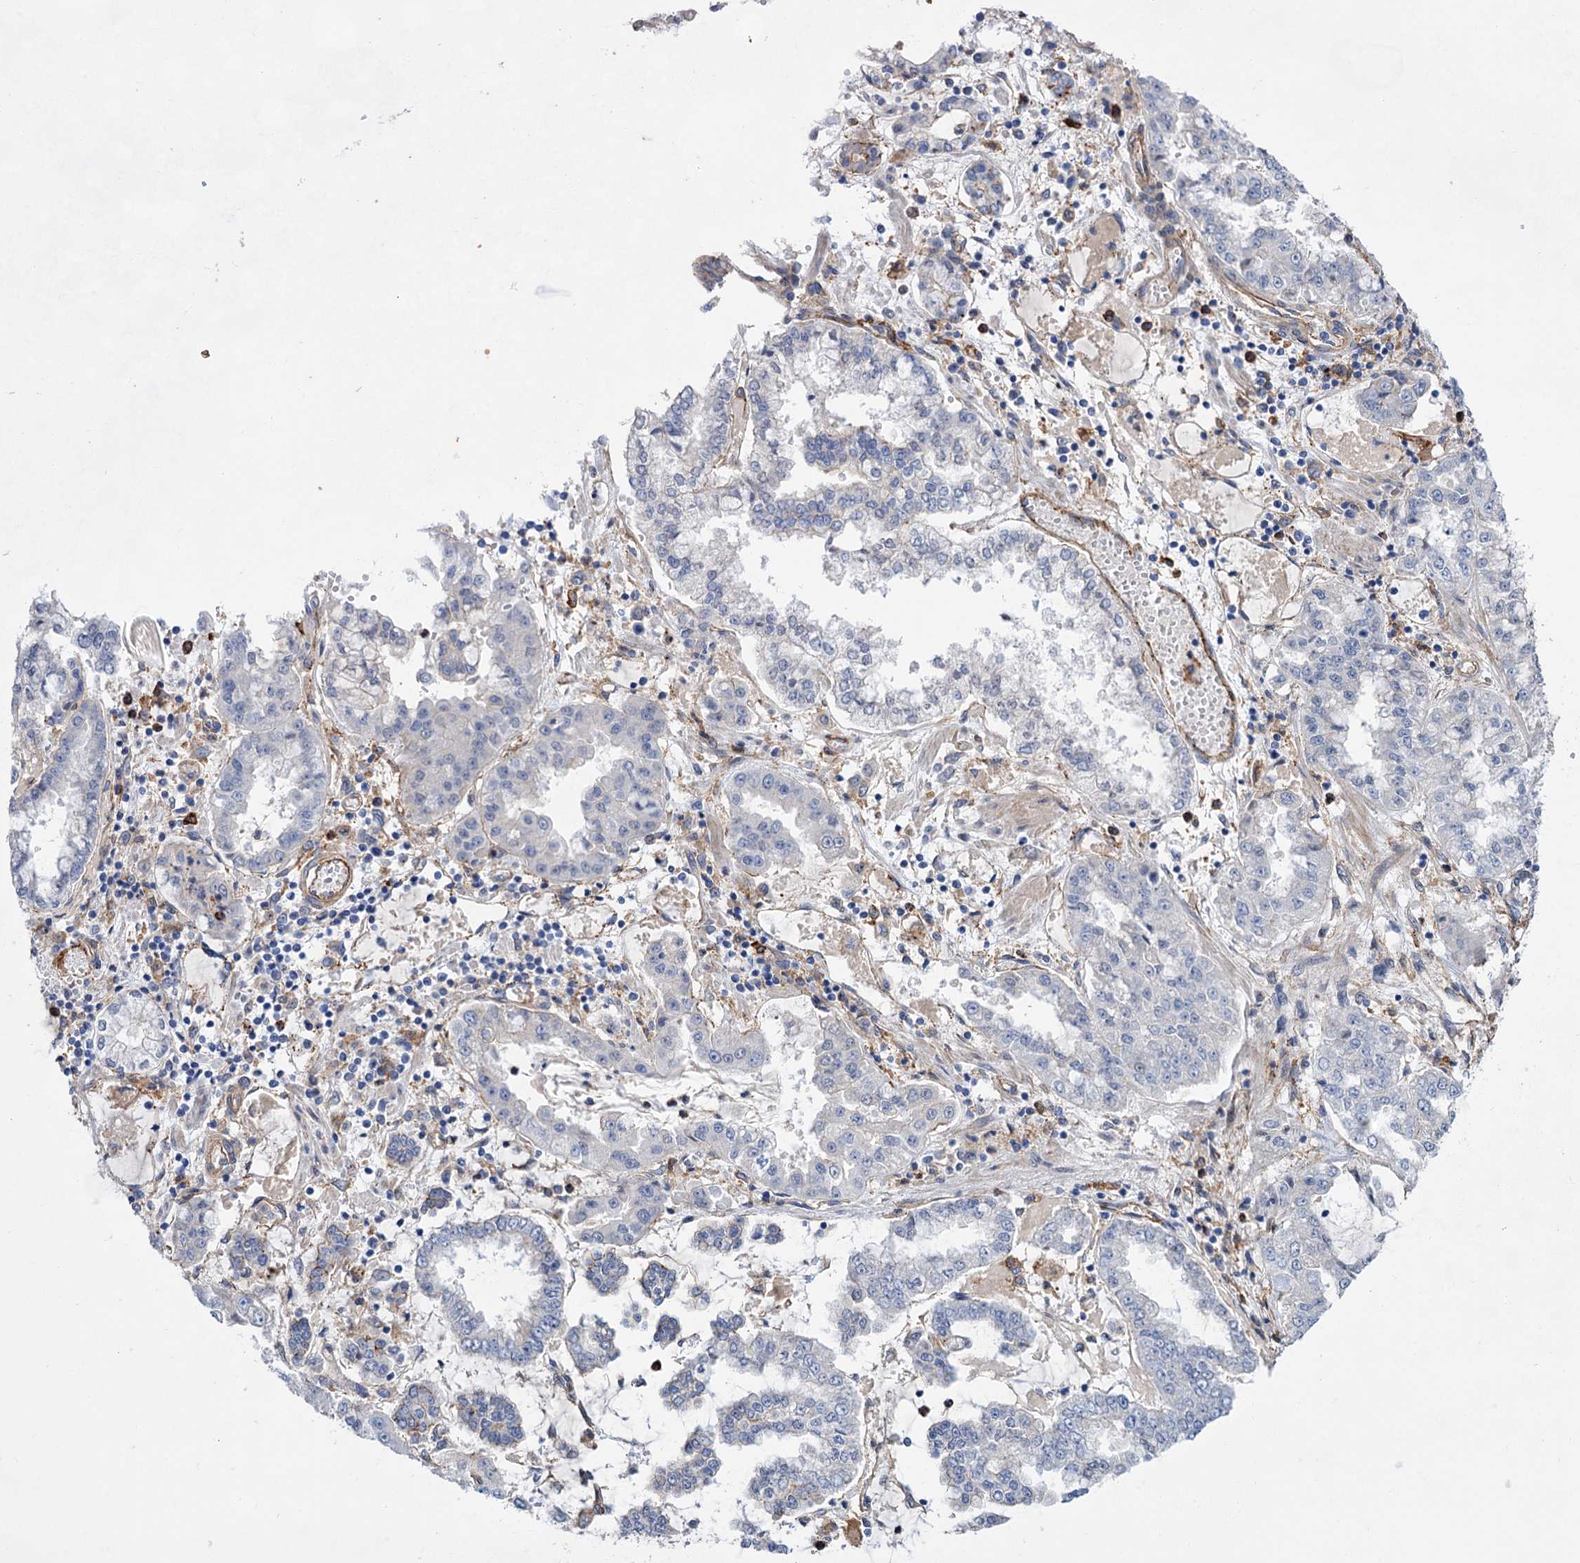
{"staining": {"intensity": "negative", "quantity": "none", "location": "none"}, "tissue": "stomach cancer", "cell_type": "Tumor cells", "image_type": "cancer", "snomed": [{"axis": "morphology", "description": "Adenocarcinoma, NOS"}, {"axis": "topography", "description": "Stomach"}], "caption": "There is no significant staining in tumor cells of stomach cancer. (DAB IHC visualized using brightfield microscopy, high magnification).", "gene": "TMTC3", "patient": {"sex": "male", "age": 76}}